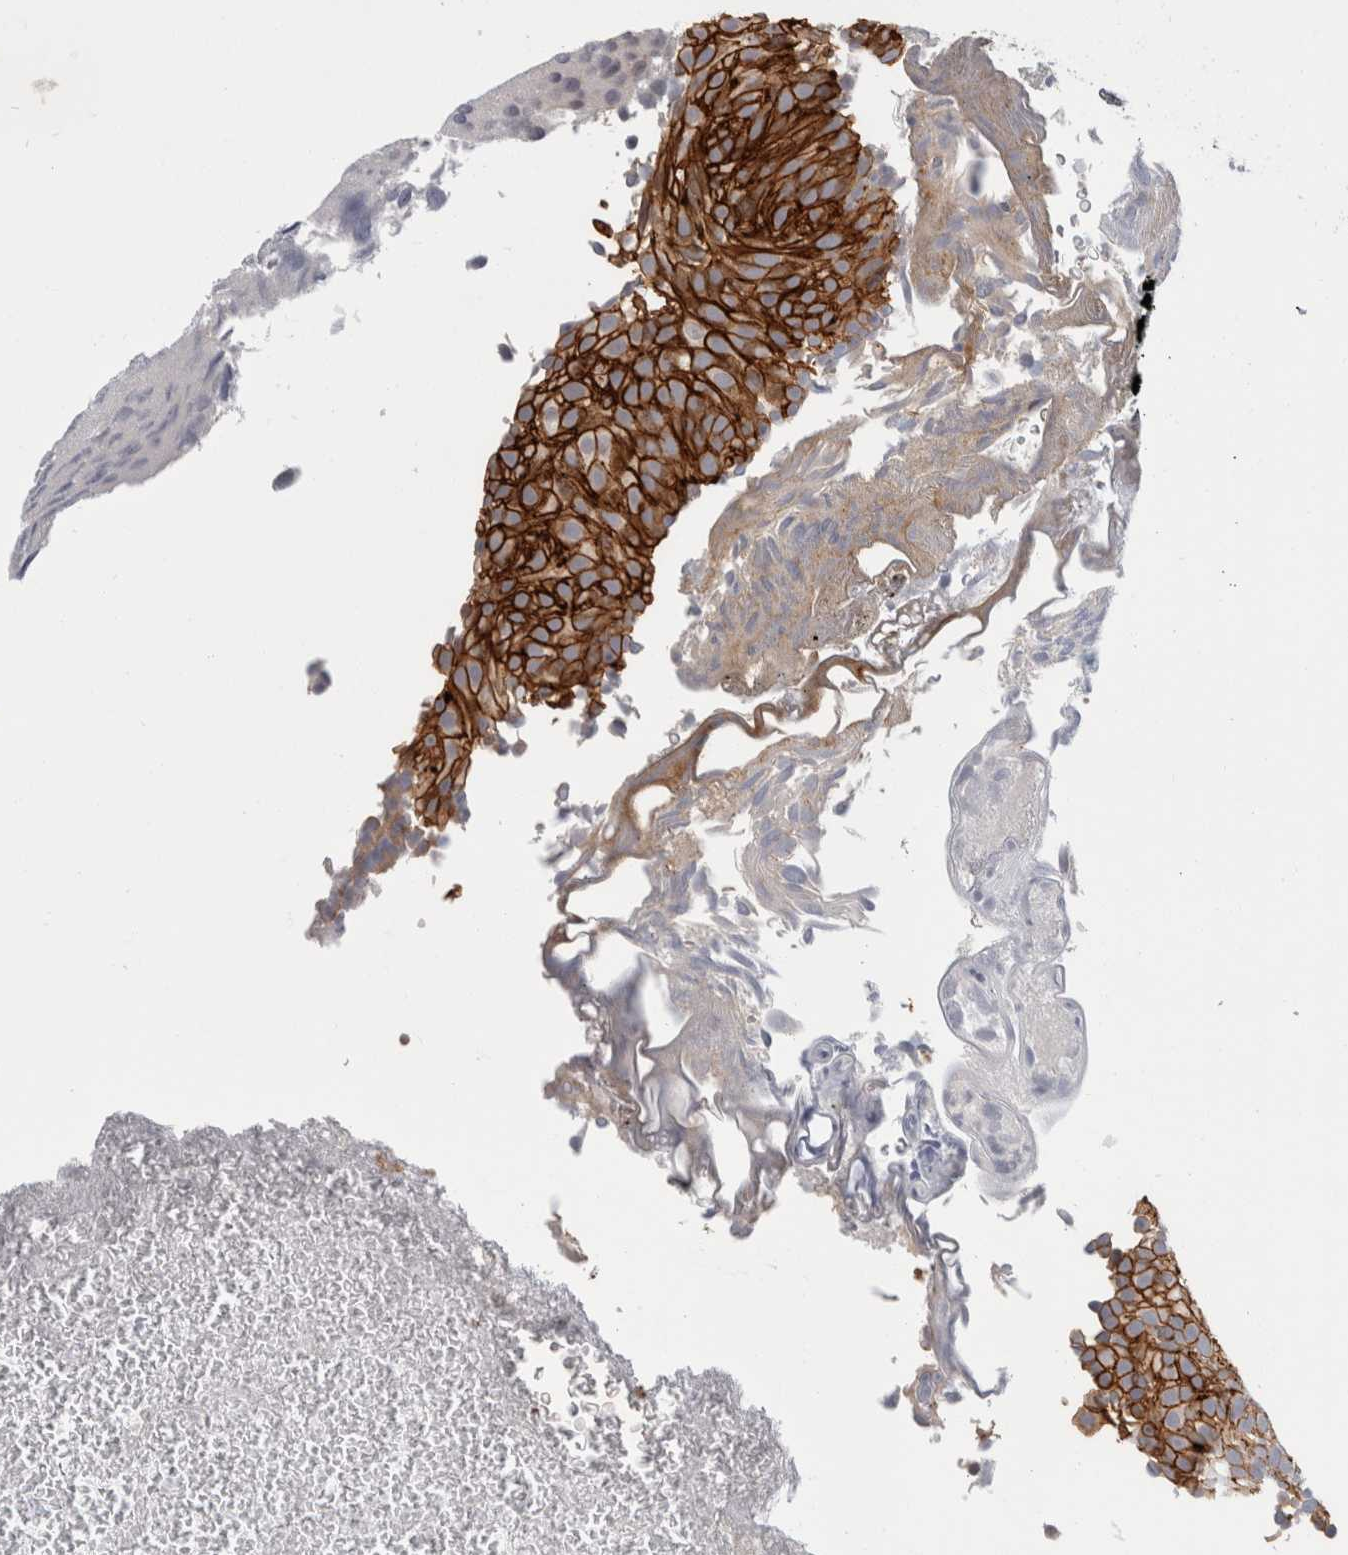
{"staining": {"intensity": "strong", "quantity": ">75%", "location": "cytoplasmic/membranous"}, "tissue": "urothelial cancer", "cell_type": "Tumor cells", "image_type": "cancer", "snomed": [{"axis": "morphology", "description": "Urothelial carcinoma, Low grade"}, {"axis": "topography", "description": "Urinary bladder"}], "caption": "There is high levels of strong cytoplasmic/membranous staining in tumor cells of urothelial carcinoma (low-grade), as demonstrated by immunohistochemical staining (brown color).", "gene": "NIPA1", "patient": {"sex": "male", "age": 78}}